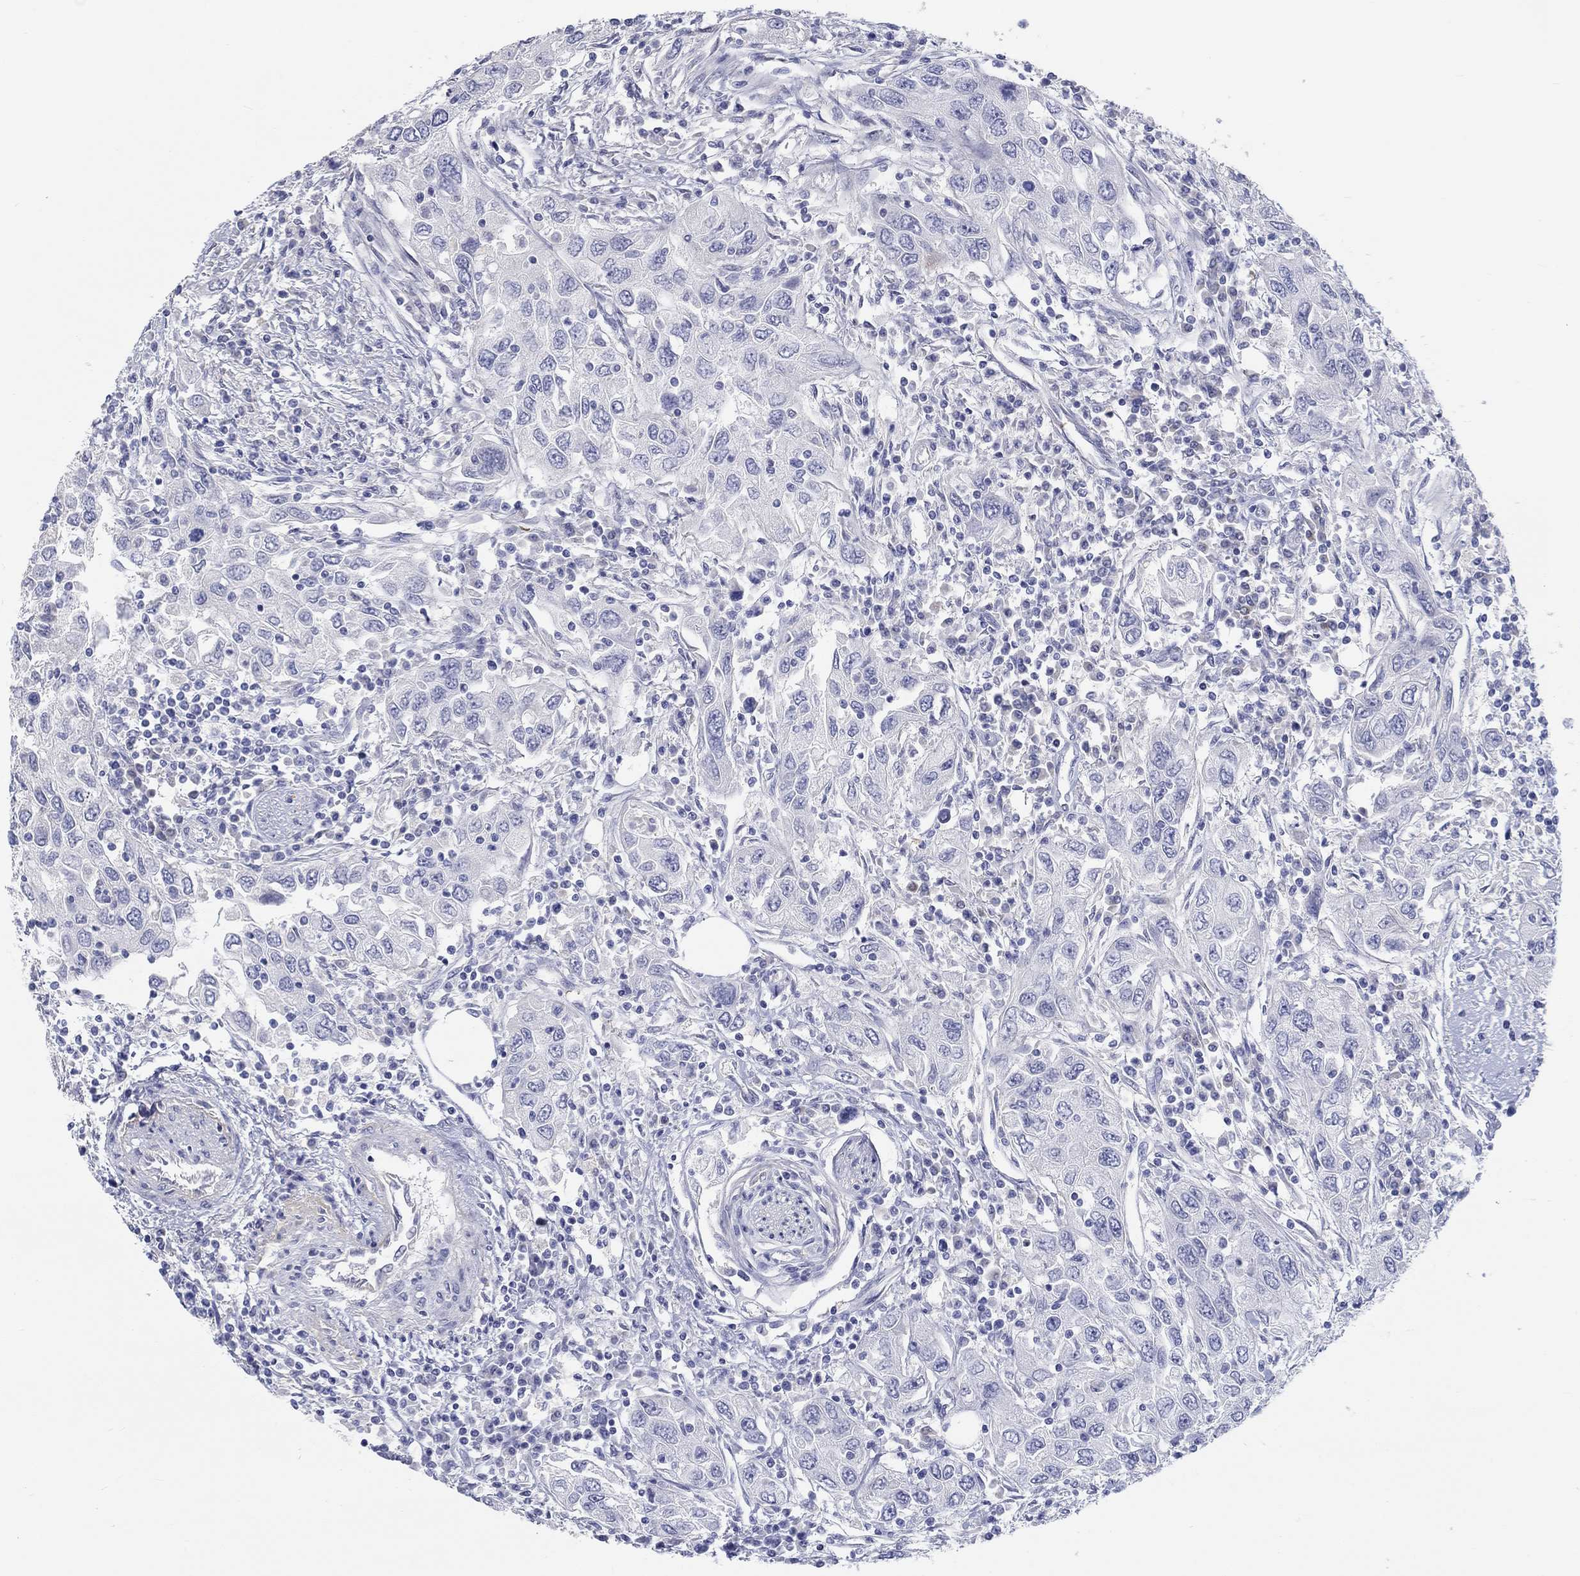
{"staining": {"intensity": "negative", "quantity": "none", "location": "none"}, "tissue": "urothelial cancer", "cell_type": "Tumor cells", "image_type": "cancer", "snomed": [{"axis": "morphology", "description": "Urothelial carcinoma, High grade"}, {"axis": "topography", "description": "Urinary bladder"}], "caption": "DAB (3,3'-diaminobenzidine) immunohistochemical staining of human urothelial carcinoma (high-grade) displays no significant positivity in tumor cells.", "gene": "LRRC4C", "patient": {"sex": "male", "age": 76}}